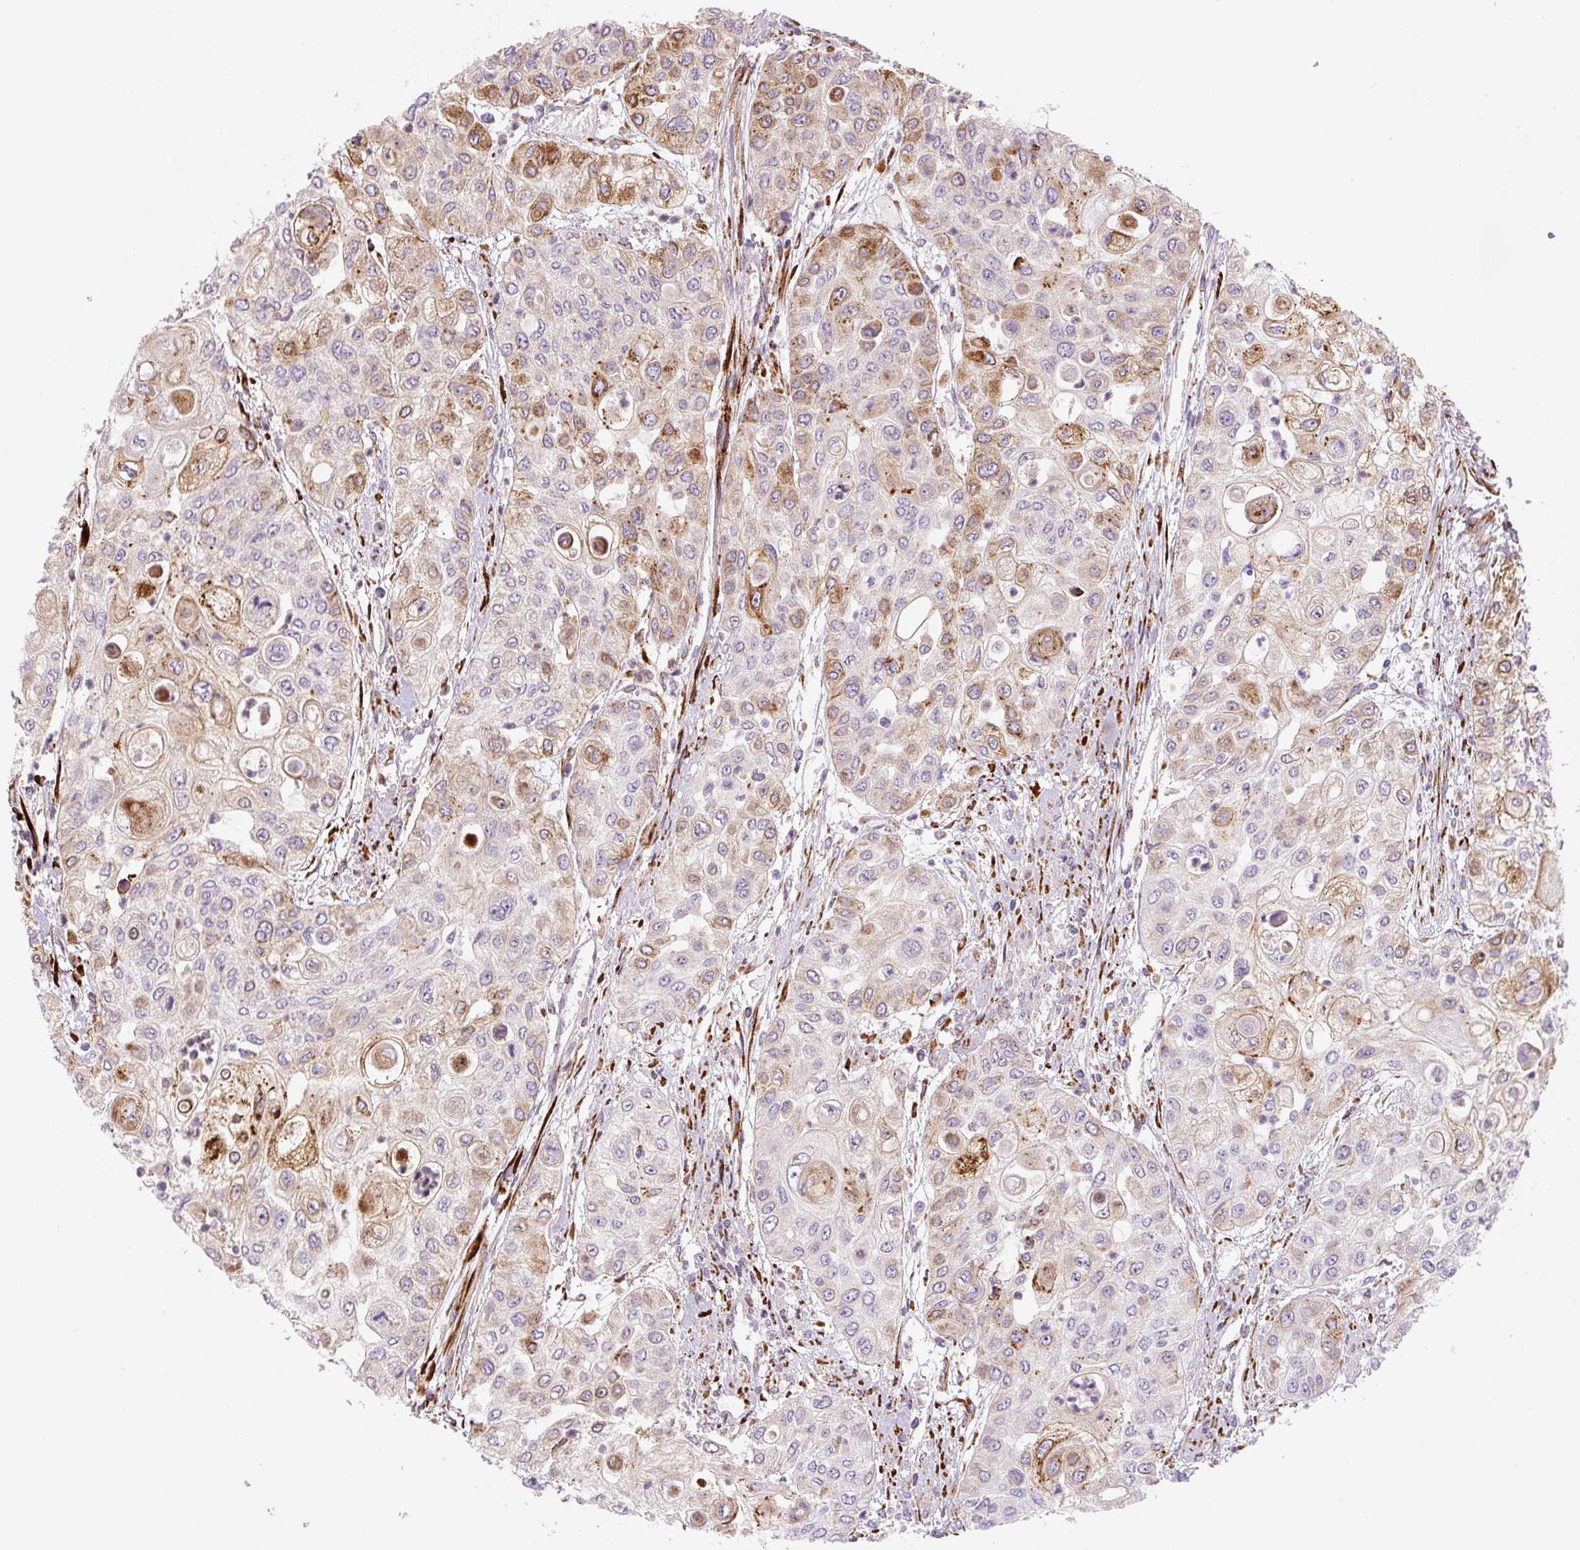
{"staining": {"intensity": "moderate", "quantity": "25%-75%", "location": "cytoplasmic/membranous"}, "tissue": "urothelial cancer", "cell_type": "Tumor cells", "image_type": "cancer", "snomed": [{"axis": "morphology", "description": "Urothelial carcinoma, High grade"}, {"axis": "topography", "description": "Urinary bladder"}], "caption": "A micrograph of human urothelial cancer stained for a protein demonstrates moderate cytoplasmic/membranous brown staining in tumor cells. (DAB (3,3'-diaminobenzidine) = brown stain, brightfield microscopy at high magnification).", "gene": "DISP3", "patient": {"sex": "female", "age": 79}}